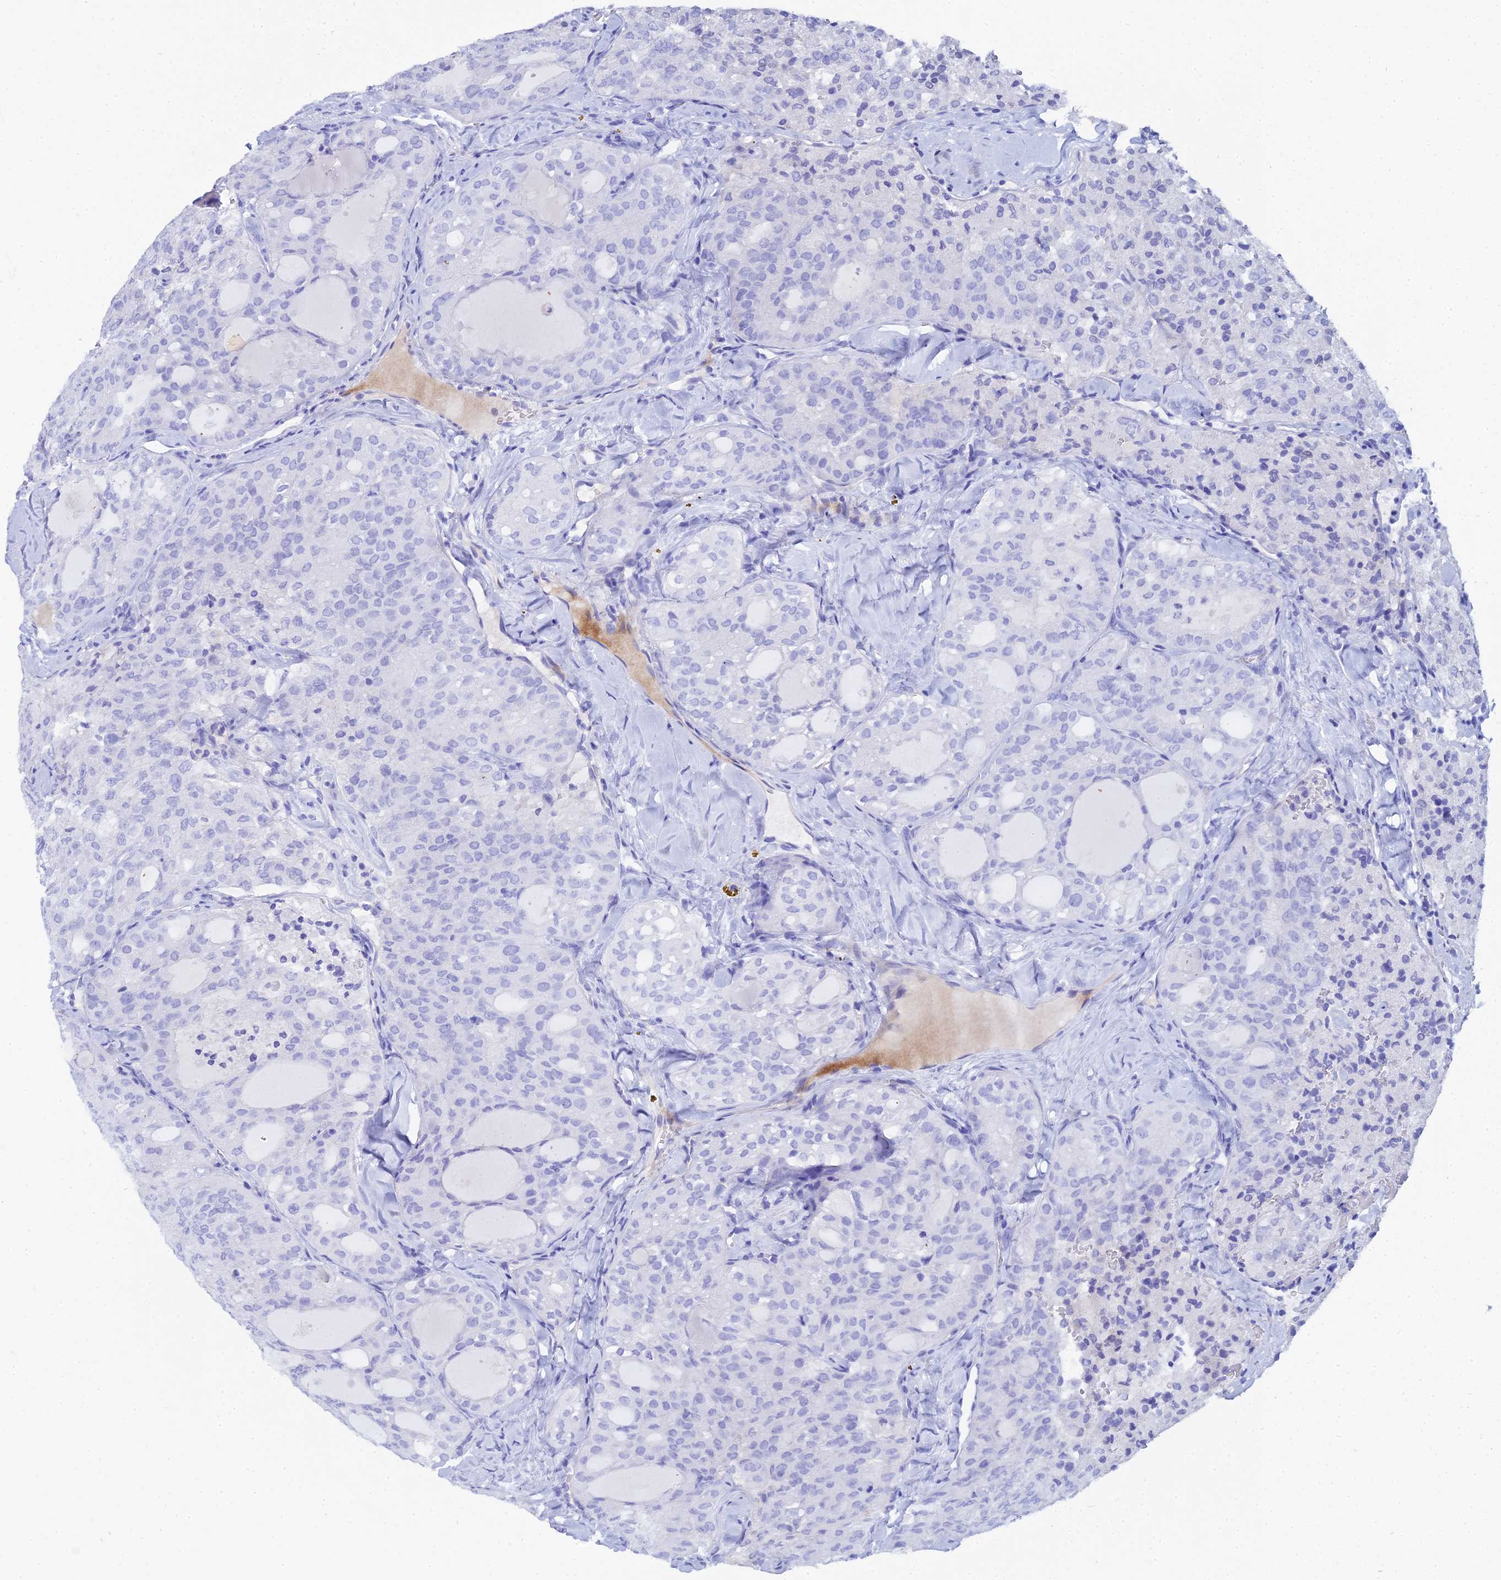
{"staining": {"intensity": "negative", "quantity": "none", "location": "none"}, "tissue": "thyroid cancer", "cell_type": "Tumor cells", "image_type": "cancer", "snomed": [{"axis": "morphology", "description": "Follicular adenoma carcinoma, NOS"}, {"axis": "topography", "description": "Thyroid gland"}], "caption": "Immunohistochemistry histopathology image of thyroid follicular adenoma carcinoma stained for a protein (brown), which shows no positivity in tumor cells. The staining was performed using DAB to visualize the protein expression in brown, while the nuclei were stained in blue with hematoxylin (Magnification: 20x).", "gene": "CELA3A", "patient": {"sex": "male", "age": 75}}